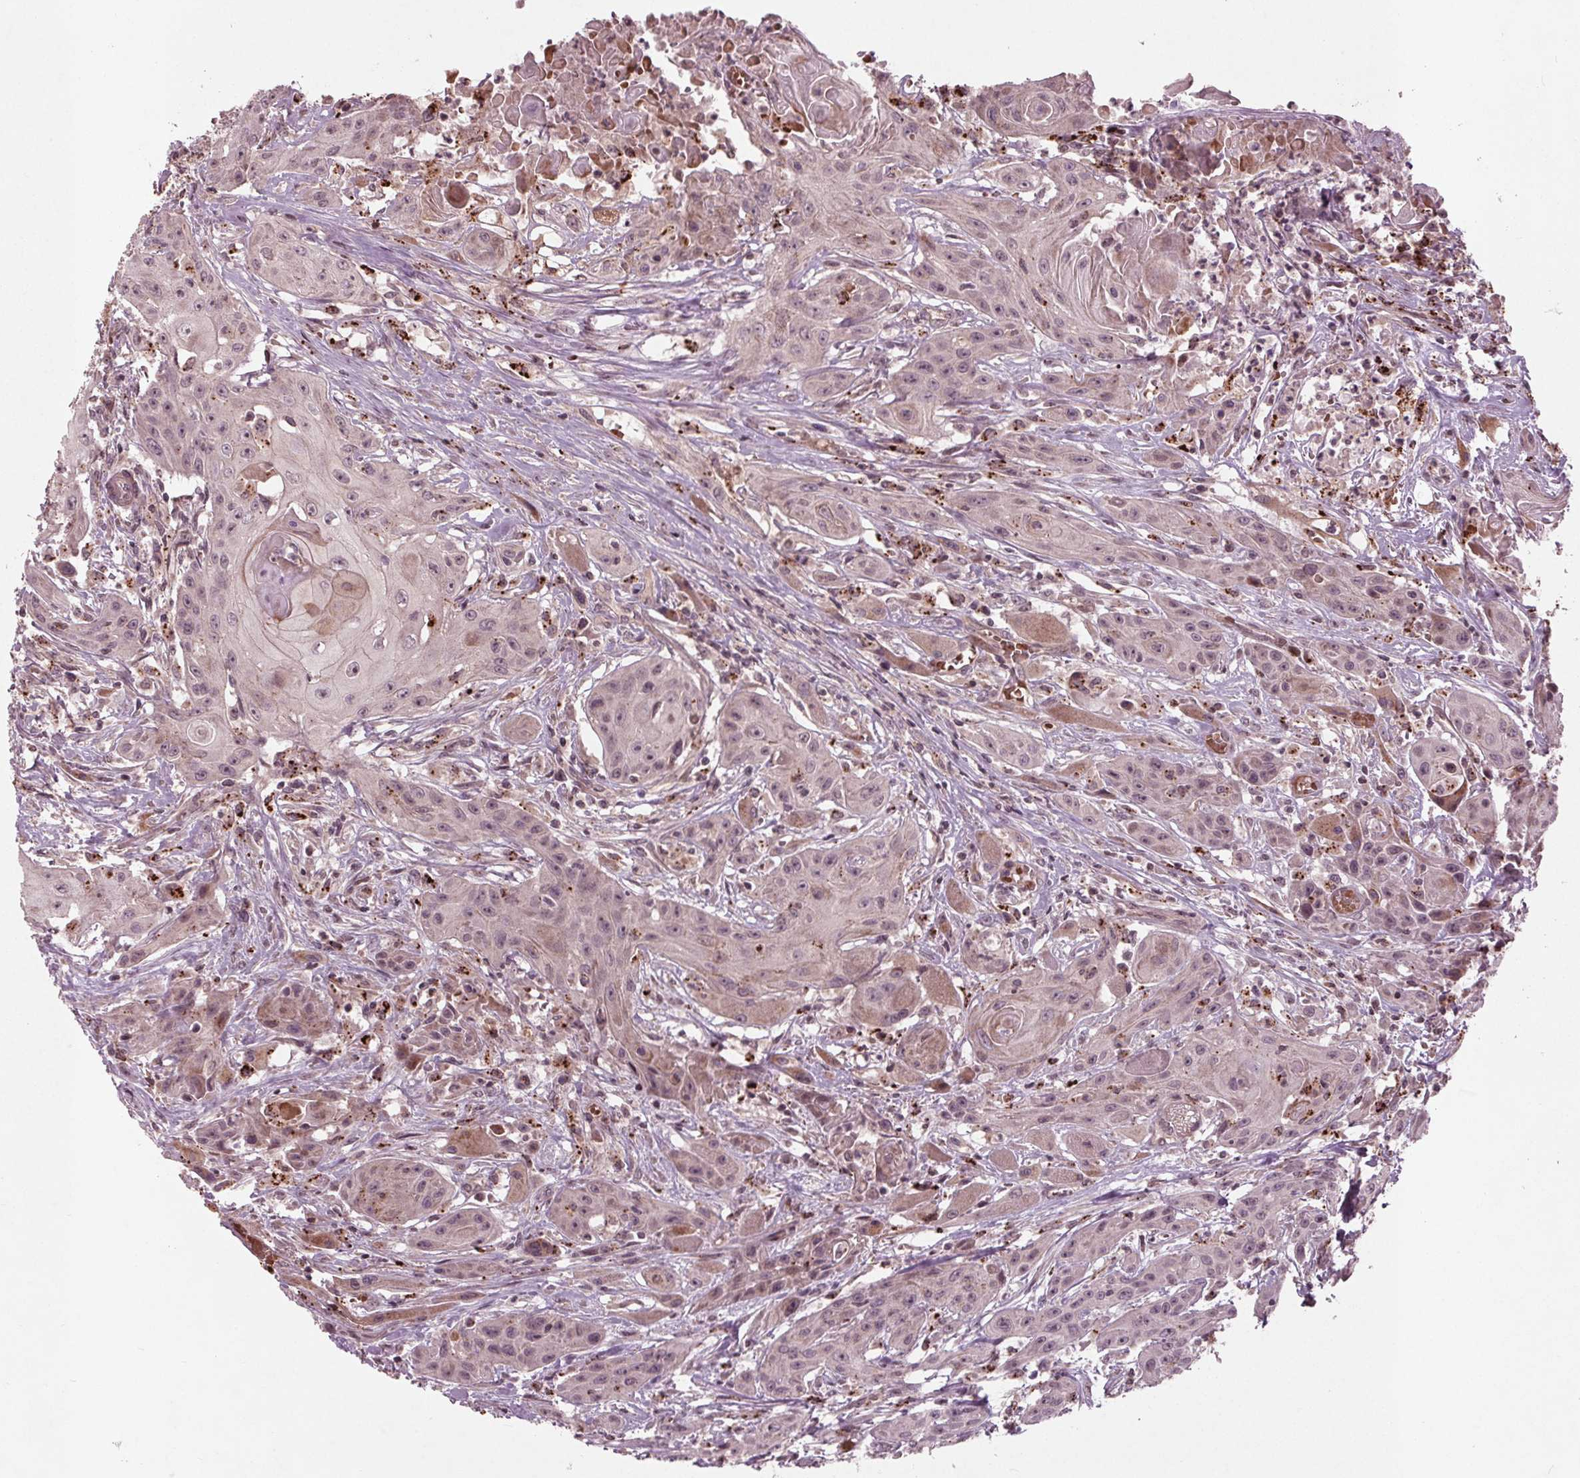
{"staining": {"intensity": "negative", "quantity": "none", "location": "none"}, "tissue": "head and neck cancer", "cell_type": "Tumor cells", "image_type": "cancer", "snomed": [{"axis": "morphology", "description": "Squamous cell carcinoma, NOS"}, {"axis": "topography", "description": "Oral tissue"}, {"axis": "topography", "description": "Head-Neck"}, {"axis": "topography", "description": "Neck, NOS"}], "caption": "Immunohistochemical staining of human head and neck cancer (squamous cell carcinoma) exhibits no significant positivity in tumor cells.", "gene": "CDKL4", "patient": {"sex": "female", "age": 55}}